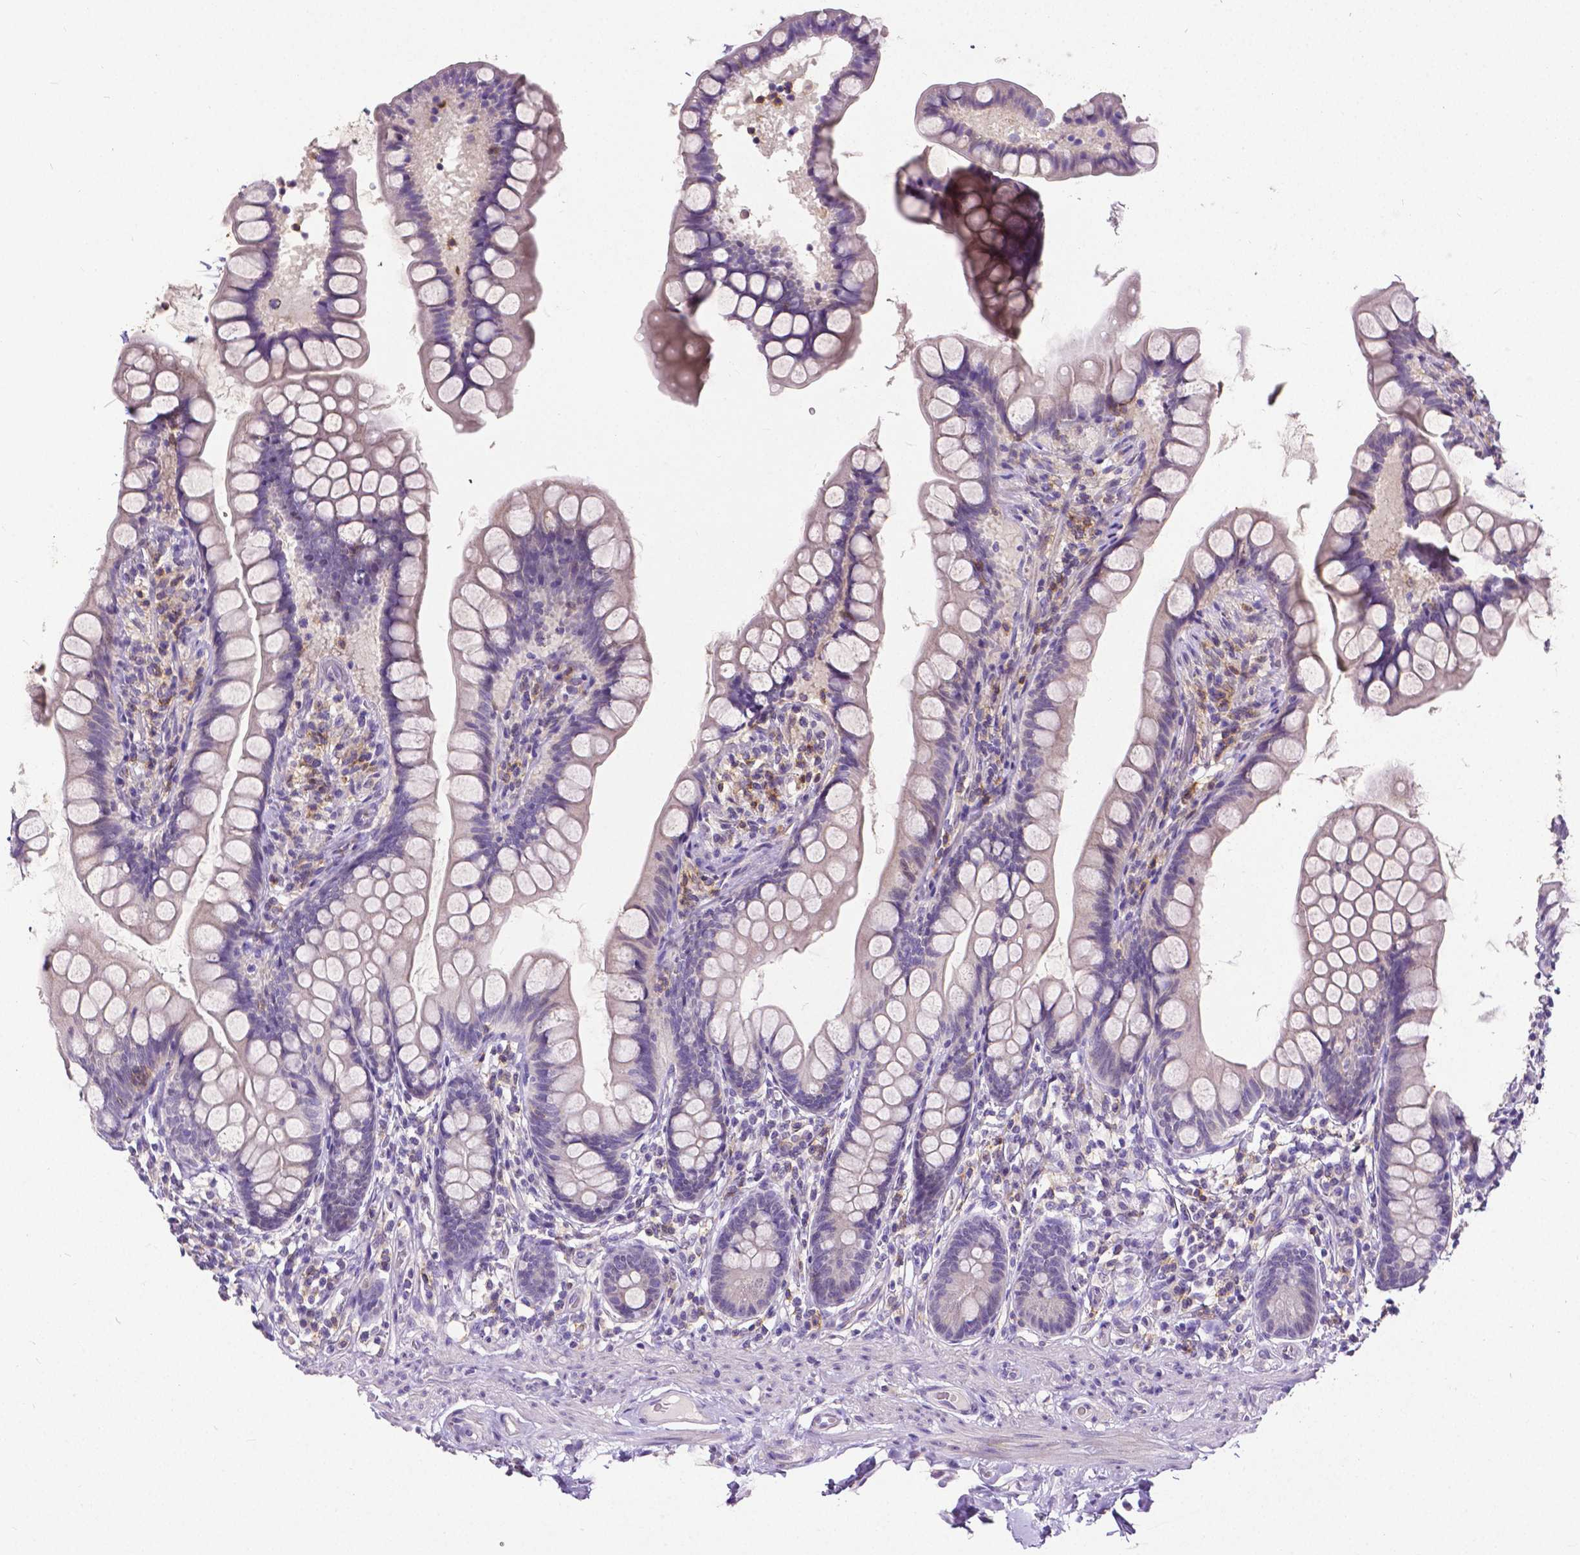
{"staining": {"intensity": "negative", "quantity": "none", "location": "none"}, "tissue": "small intestine", "cell_type": "Glandular cells", "image_type": "normal", "snomed": [{"axis": "morphology", "description": "Normal tissue, NOS"}, {"axis": "topography", "description": "Small intestine"}], "caption": "The immunohistochemistry histopathology image has no significant staining in glandular cells of small intestine. The staining is performed using DAB brown chromogen with nuclei counter-stained in using hematoxylin.", "gene": "CD4", "patient": {"sex": "male", "age": 70}}